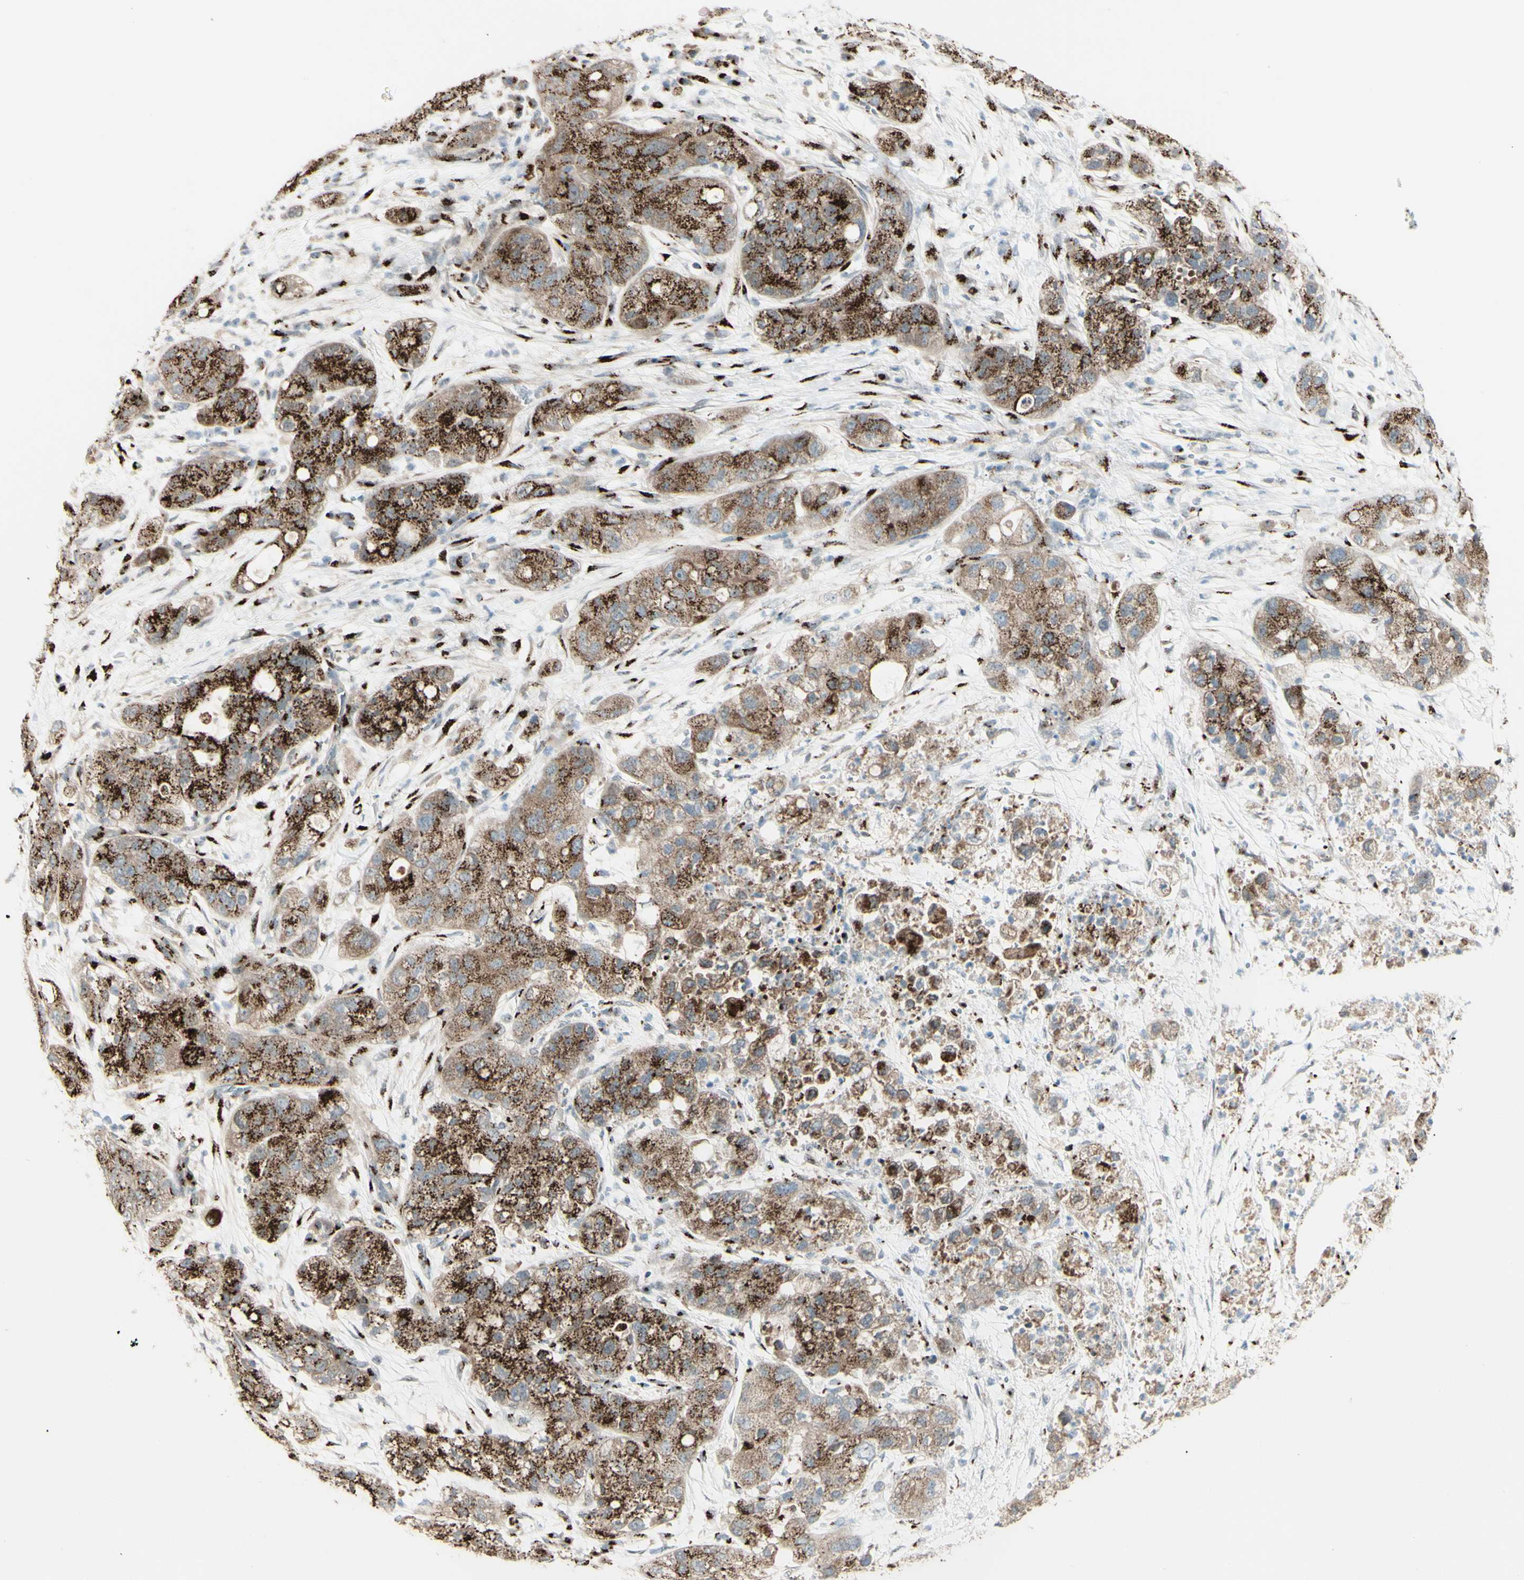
{"staining": {"intensity": "strong", "quantity": ">75%", "location": "cytoplasmic/membranous"}, "tissue": "pancreatic cancer", "cell_type": "Tumor cells", "image_type": "cancer", "snomed": [{"axis": "morphology", "description": "Adenocarcinoma, NOS"}, {"axis": "topography", "description": "Pancreas"}], "caption": "Immunohistochemistry (IHC) photomicrograph of pancreatic cancer stained for a protein (brown), which displays high levels of strong cytoplasmic/membranous staining in approximately >75% of tumor cells.", "gene": "BPNT2", "patient": {"sex": "female", "age": 78}}